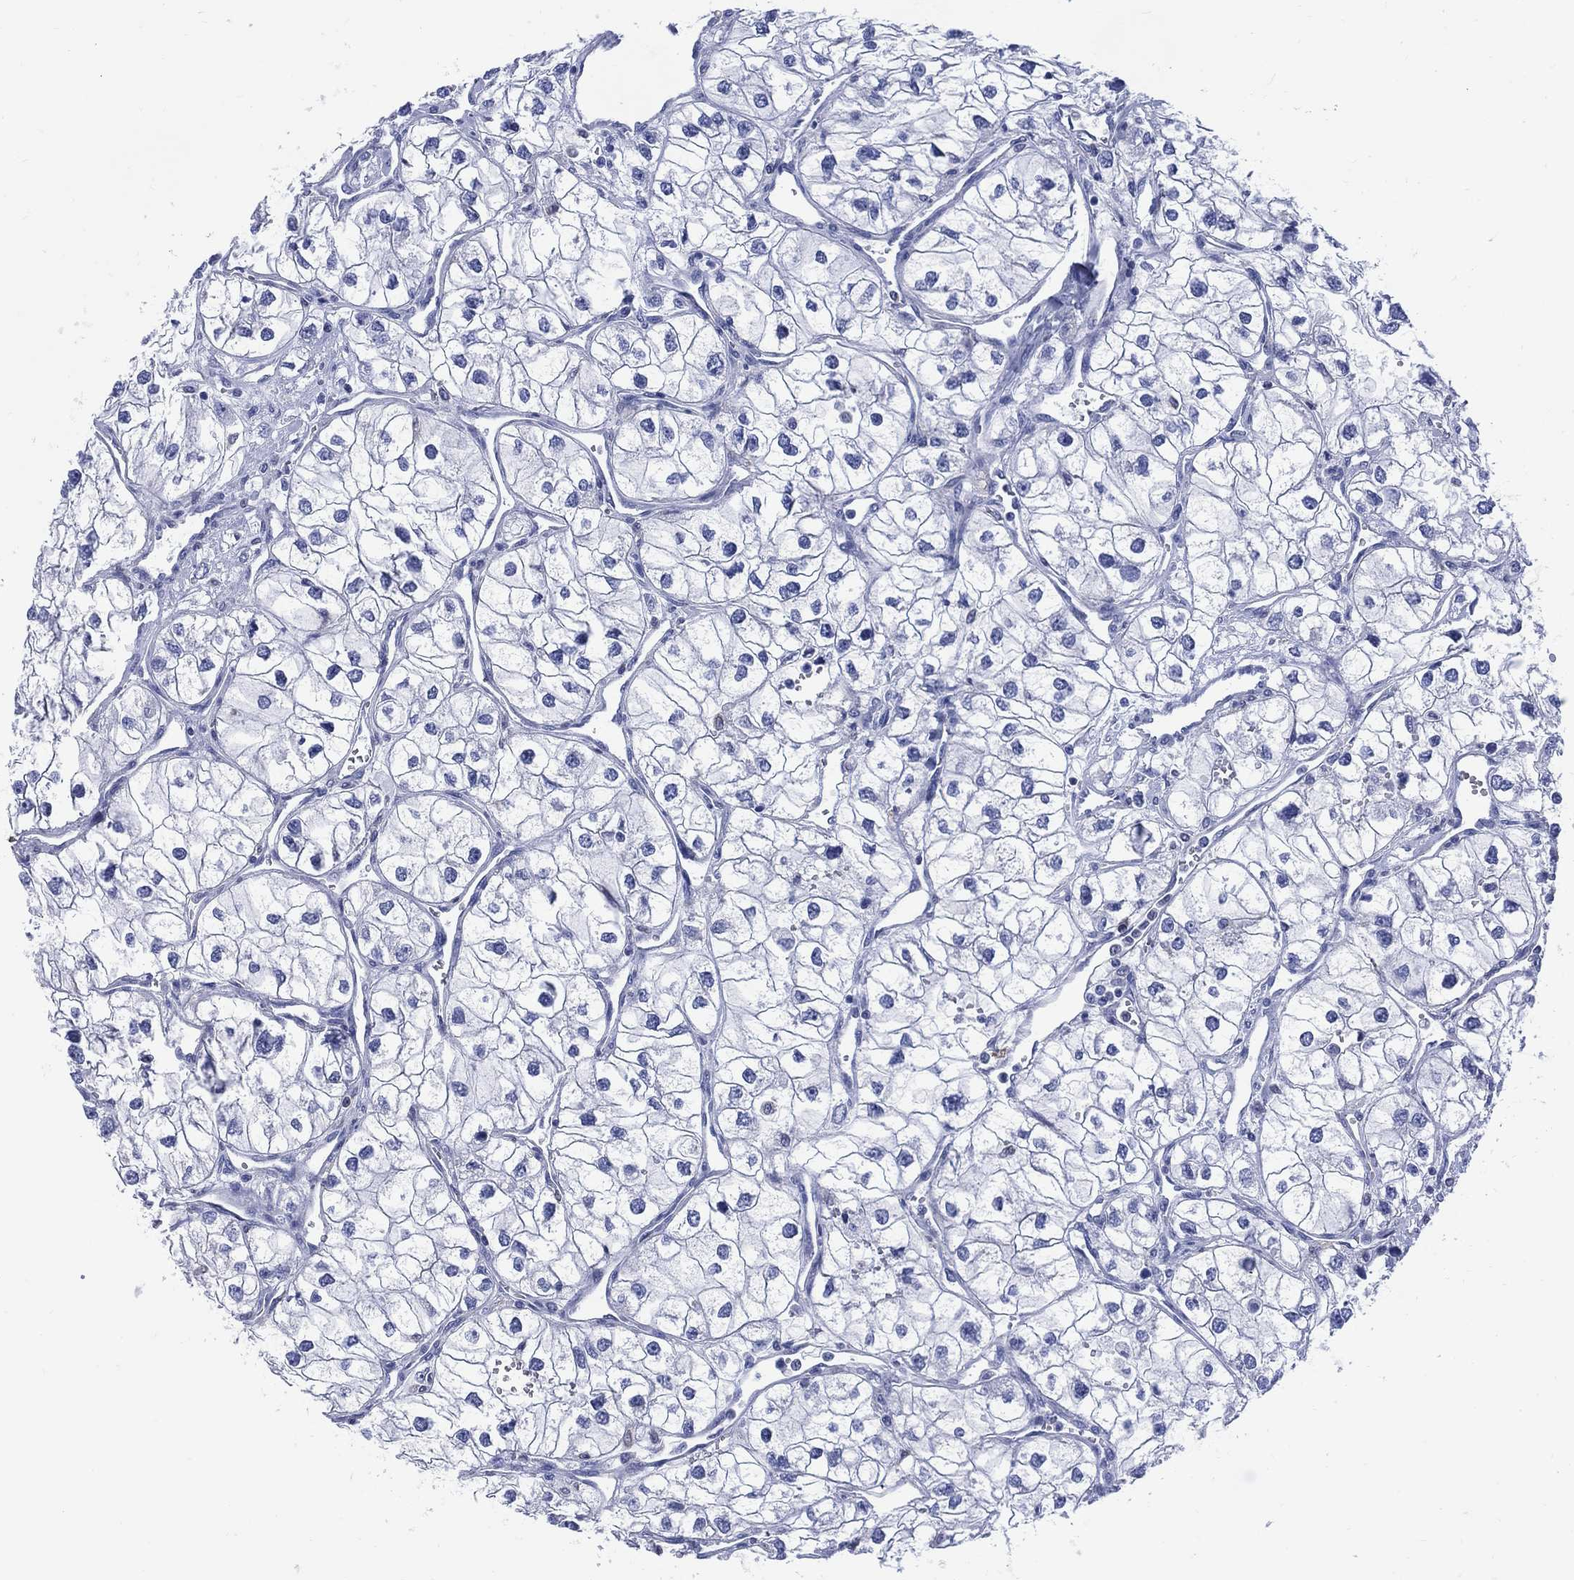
{"staining": {"intensity": "negative", "quantity": "none", "location": "none"}, "tissue": "renal cancer", "cell_type": "Tumor cells", "image_type": "cancer", "snomed": [{"axis": "morphology", "description": "Adenocarcinoma, NOS"}, {"axis": "topography", "description": "Kidney"}], "caption": "Immunohistochemistry (IHC) of human adenocarcinoma (renal) shows no positivity in tumor cells. (IHC, brightfield microscopy, high magnification).", "gene": "DDI1", "patient": {"sex": "male", "age": 59}}